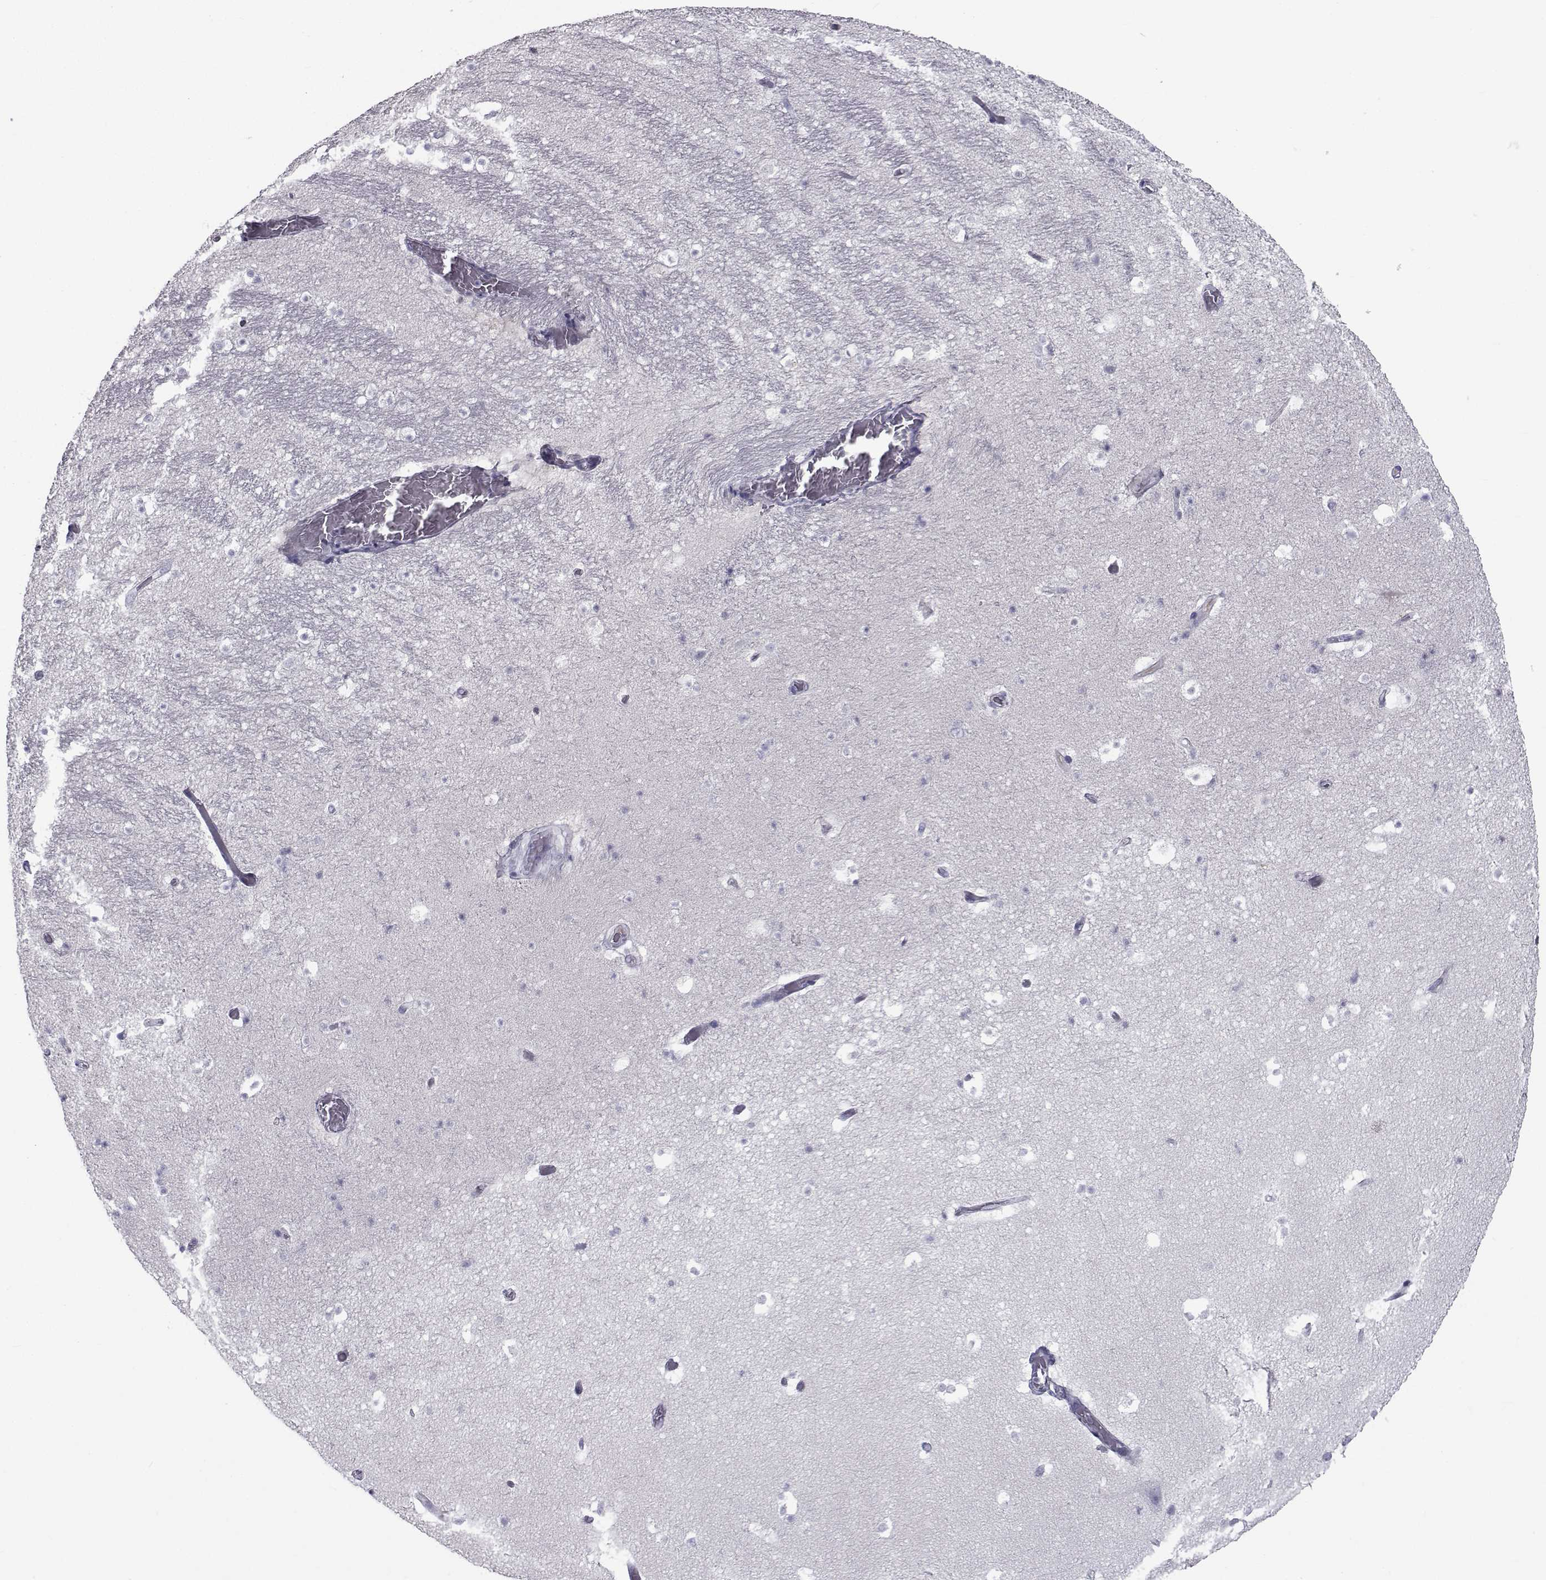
{"staining": {"intensity": "negative", "quantity": "none", "location": "none"}, "tissue": "hippocampus", "cell_type": "Glial cells", "image_type": "normal", "snomed": [{"axis": "morphology", "description": "Normal tissue, NOS"}, {"axis": "topography", "description": "Hippocampus"}], "caption": "Glial cells show no significant expression in benign hippocampus. Nuclei are stained in blue.", "gene": "FDXR", "patient": {"sex": "male", "age": 26}}